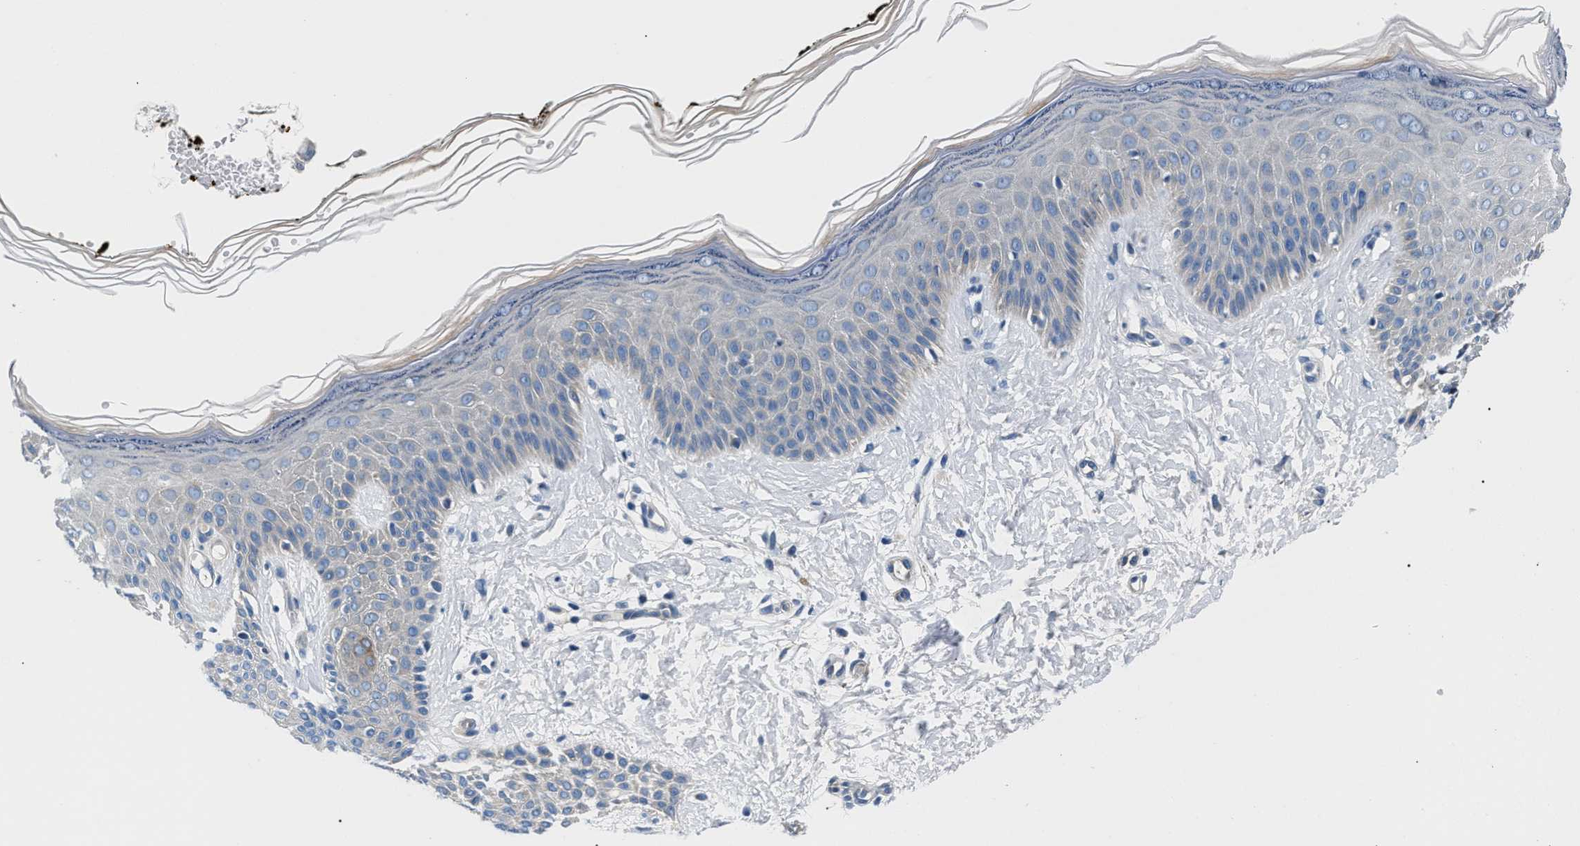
{"staining": {"intensity": "negative", "quantity": "none", "location": "none"}, "tissue": "skin", "cell_type": "Fibroblasts", "image_type": "normal", "snomed": [{"axis": "morphology", "description": "Normal tissue, NOS"}, {"axis": "topography", "description": "Skin"}, {"axis": "topography", "description": "Peripheral nerve tissue"}], "caption": "Skin was stained to show a protein in brown. There is no significant expression in fibroblasts. (DAB immunohistochemistry (IHC) with hematoxylin counter stain).", "gene": "CDRT4", "patient": {"sex": "male", "age": 24}}